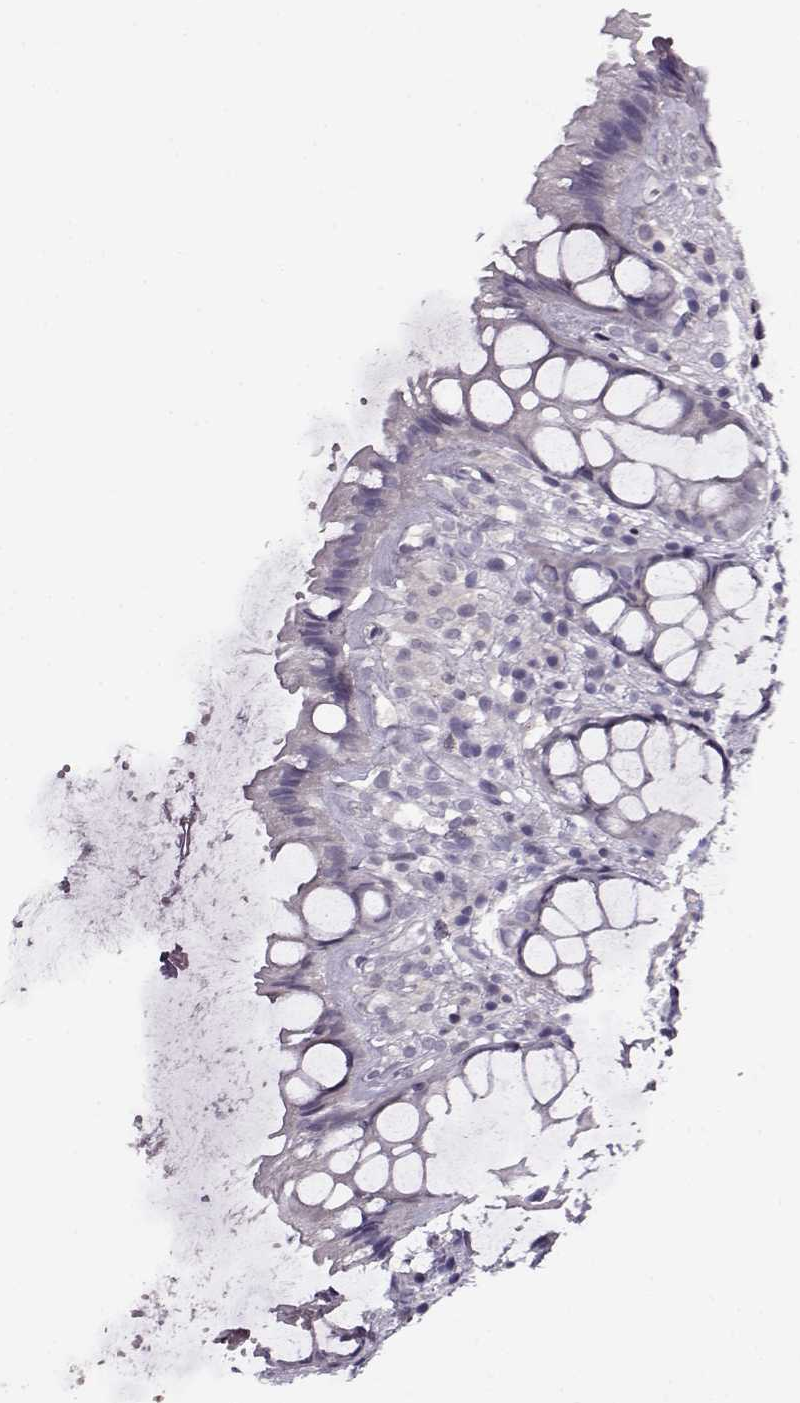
{"staining": {"intensity": "negative", "quantity": "none", "location": "none"}, "tissue": "rectum", "cell_type": "Glandular cells", "image_type": "normal", "snomed": [{"axis": "morphology", "description": "Normal tissue, NOS"}, {"axis": "topography", "description": "Rectum"}], "caption": "IHC image of benign rectum stained for a protein (brown), which shows no expression in glandular cells.", "gene": "RP1L1", "patient": {"sex": "female", "age": 62}}